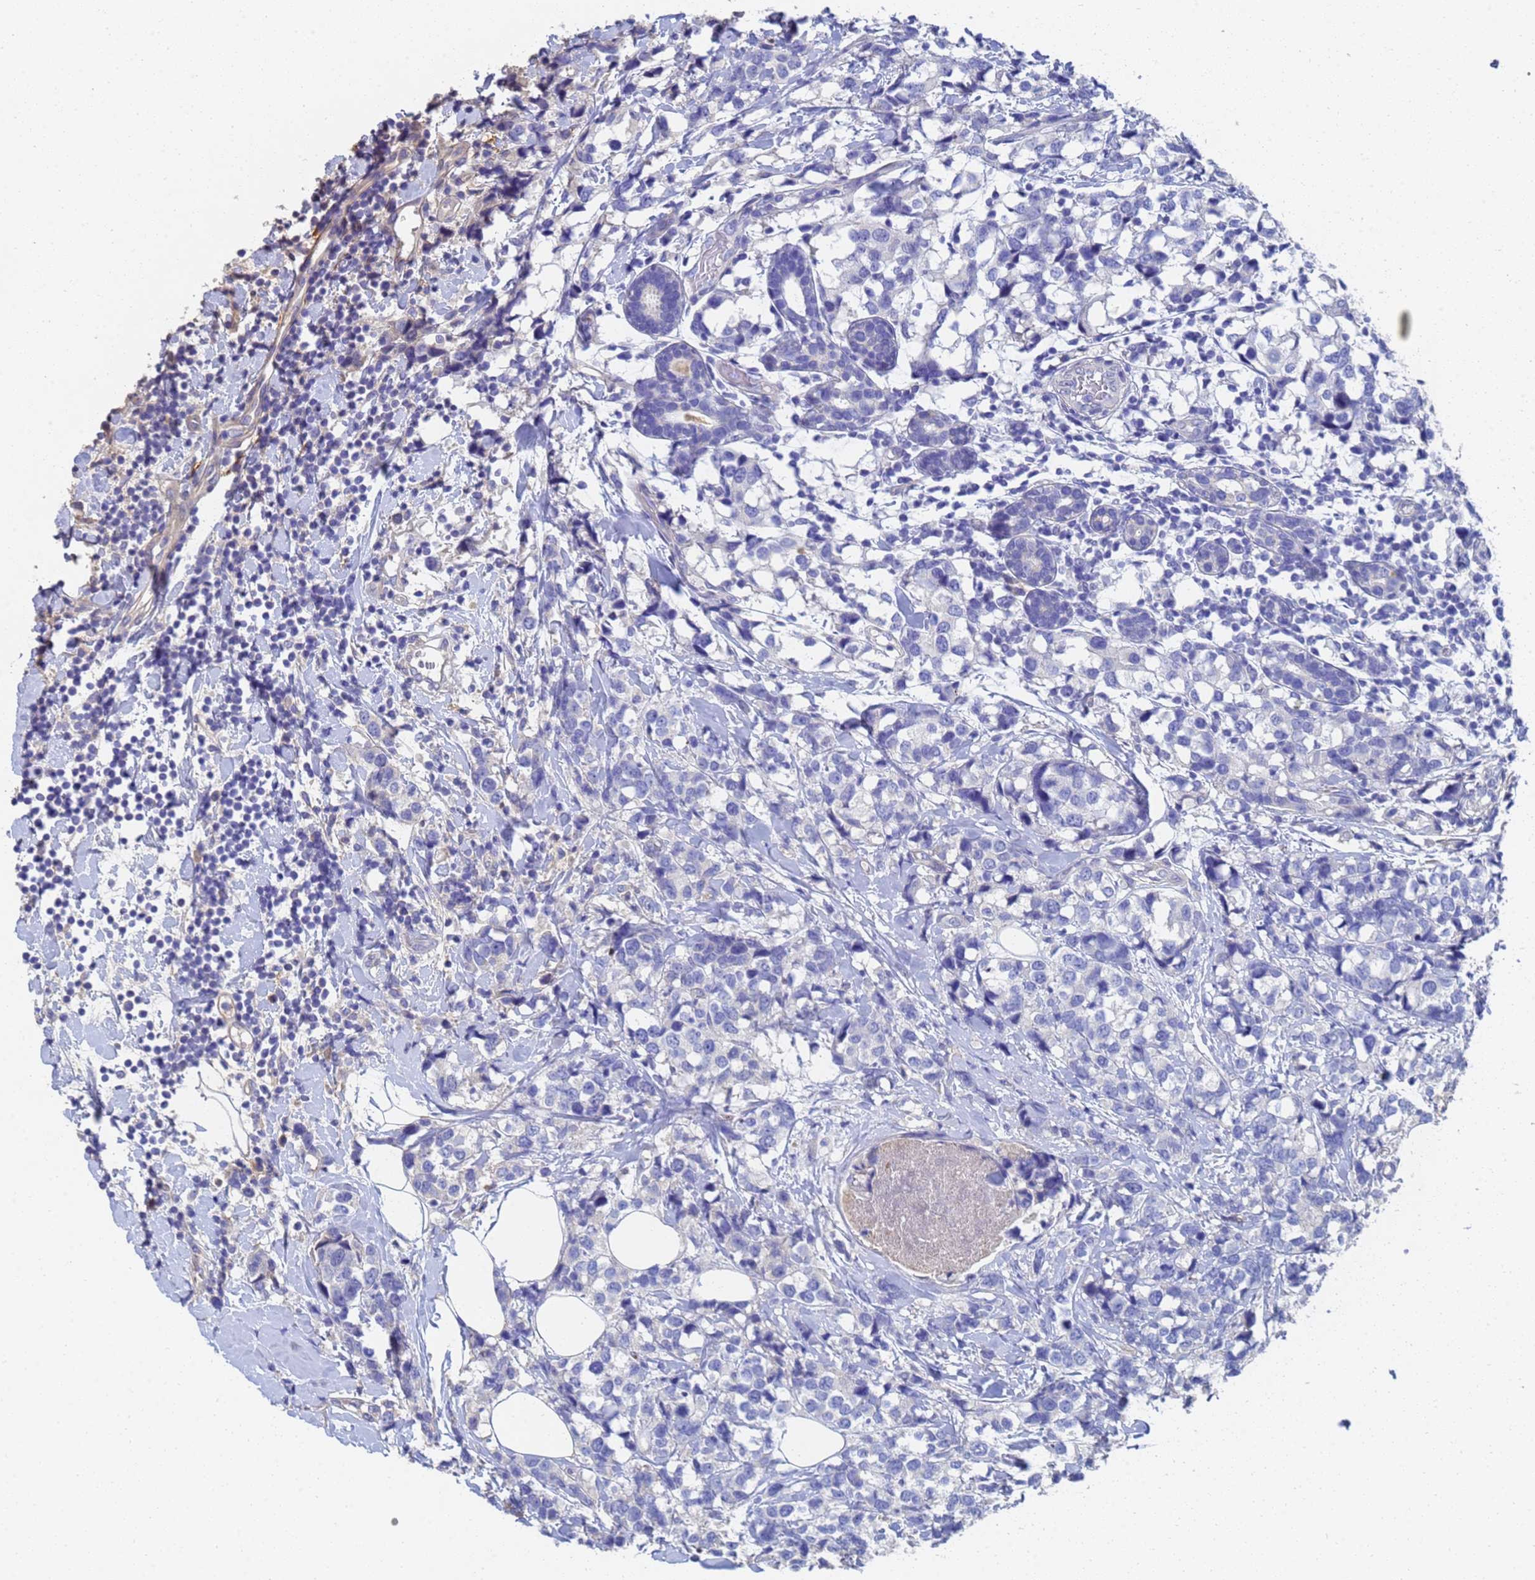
{"staining": {"intensity": "negative", "quantity": "none", "location": "none"}, "tissue": "breast cancer", "cell_type": "Tumor cells", "image_type": "cancer", "snomed": [{"axis": "morphology", "description": "Lobular carcinoma"}, {"axis": "topography", "description": "Breast"}], "caption": "This is an immunohistochemistry photomicrograph of human lobular carcinoma (breast). There is no expression in tumor cells.", "gene": "LBX2", "patient": {"sex": "female", "age": 59}}